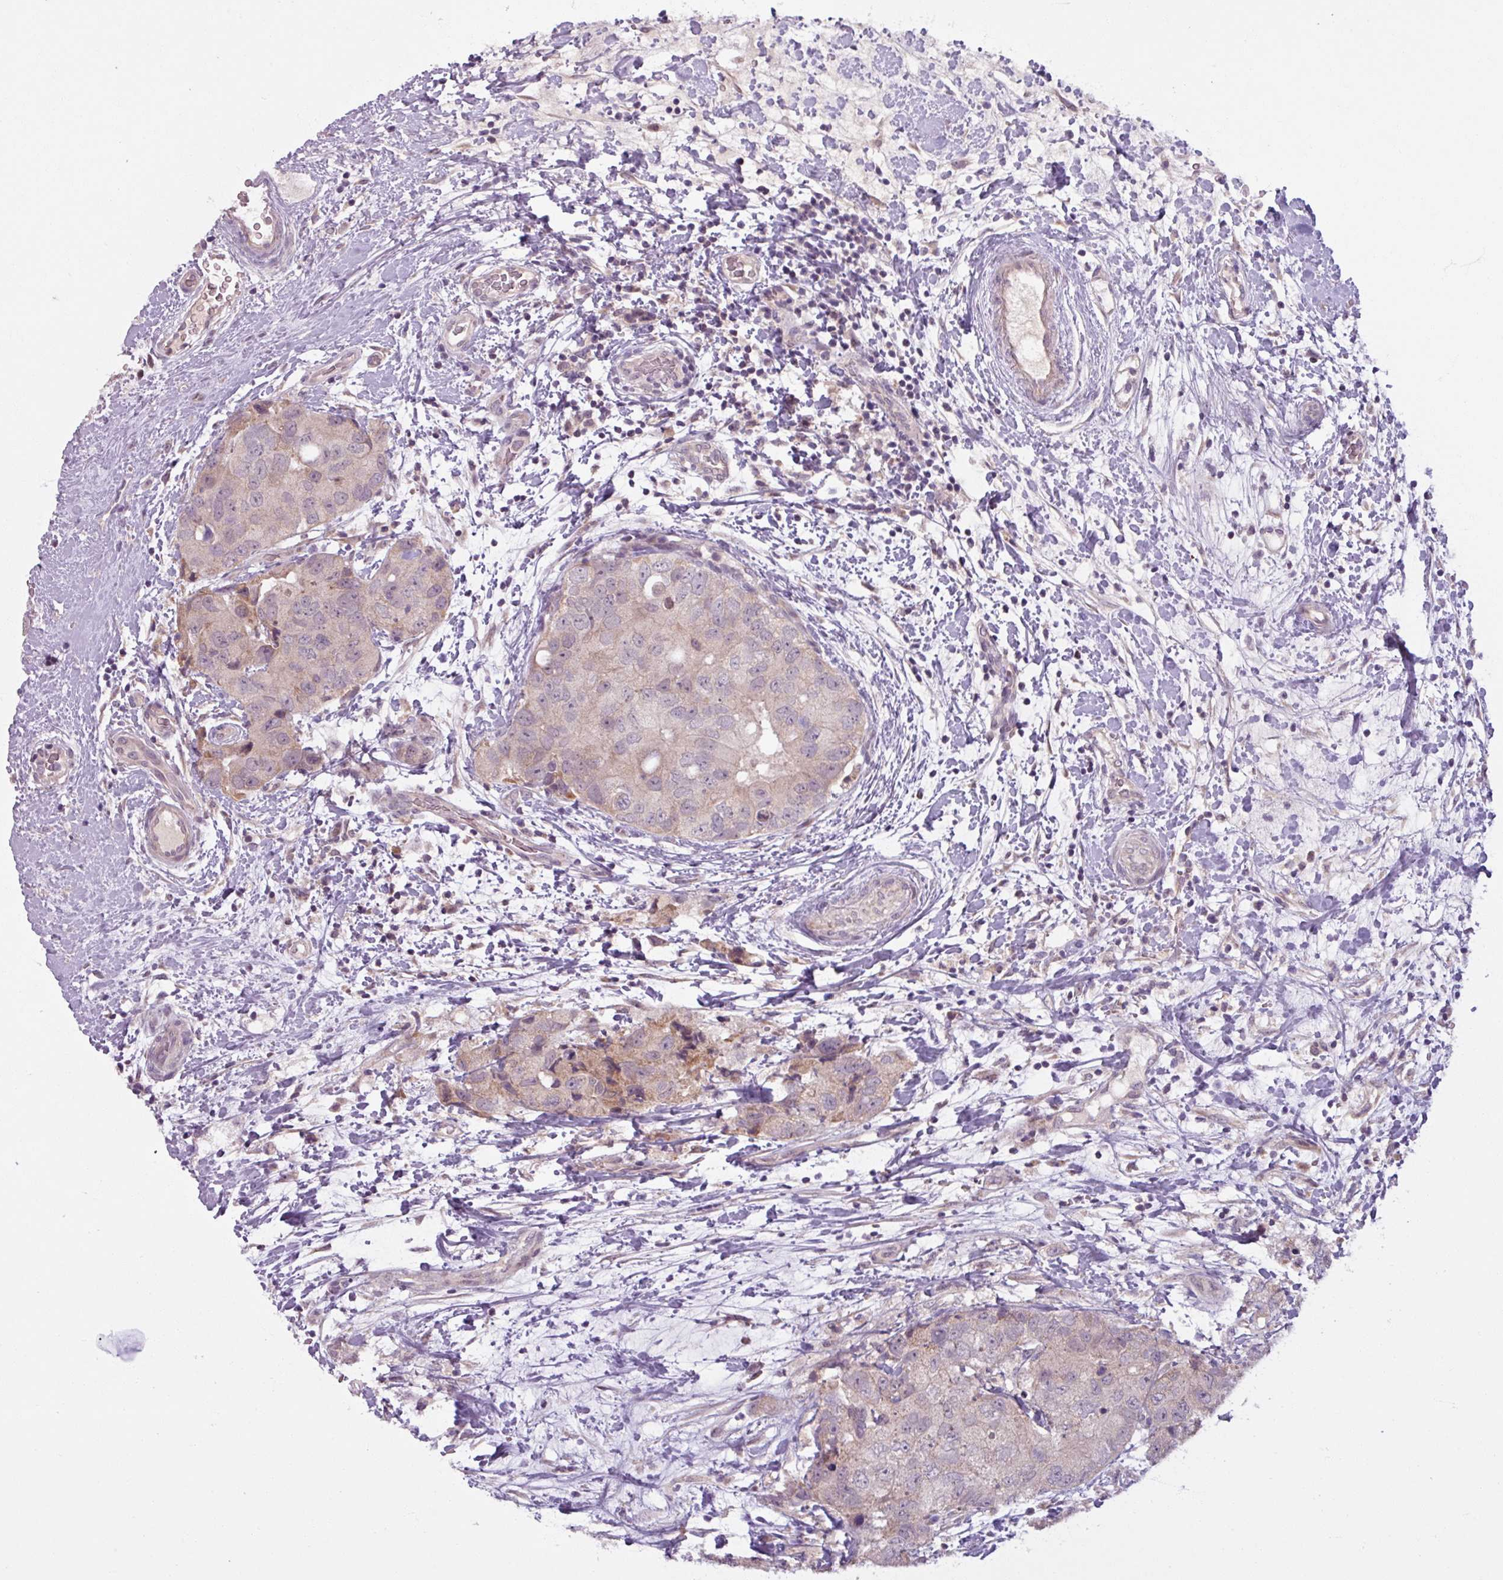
{"staining": {"intensity": "negative", "quantity": "none", "location": "none"}, "tissue": "breast cancer", "cell_type": "Tumor cells", "image_type": "cancer", "snomed": [{"axis": "morphology", "description": "Duct carcinoma"}, {"axis": "topography", "description": "Breast"}], "caption": "High magnification brightfield microscopy of invasive ductal carcinoma (breast) stained with DAB (brown) and counterstained with hematoxylin (blue): tumor cells show no significant positivity.", "gene": "OGFOD3", "patient": {"sex": "female", "age": 62}}